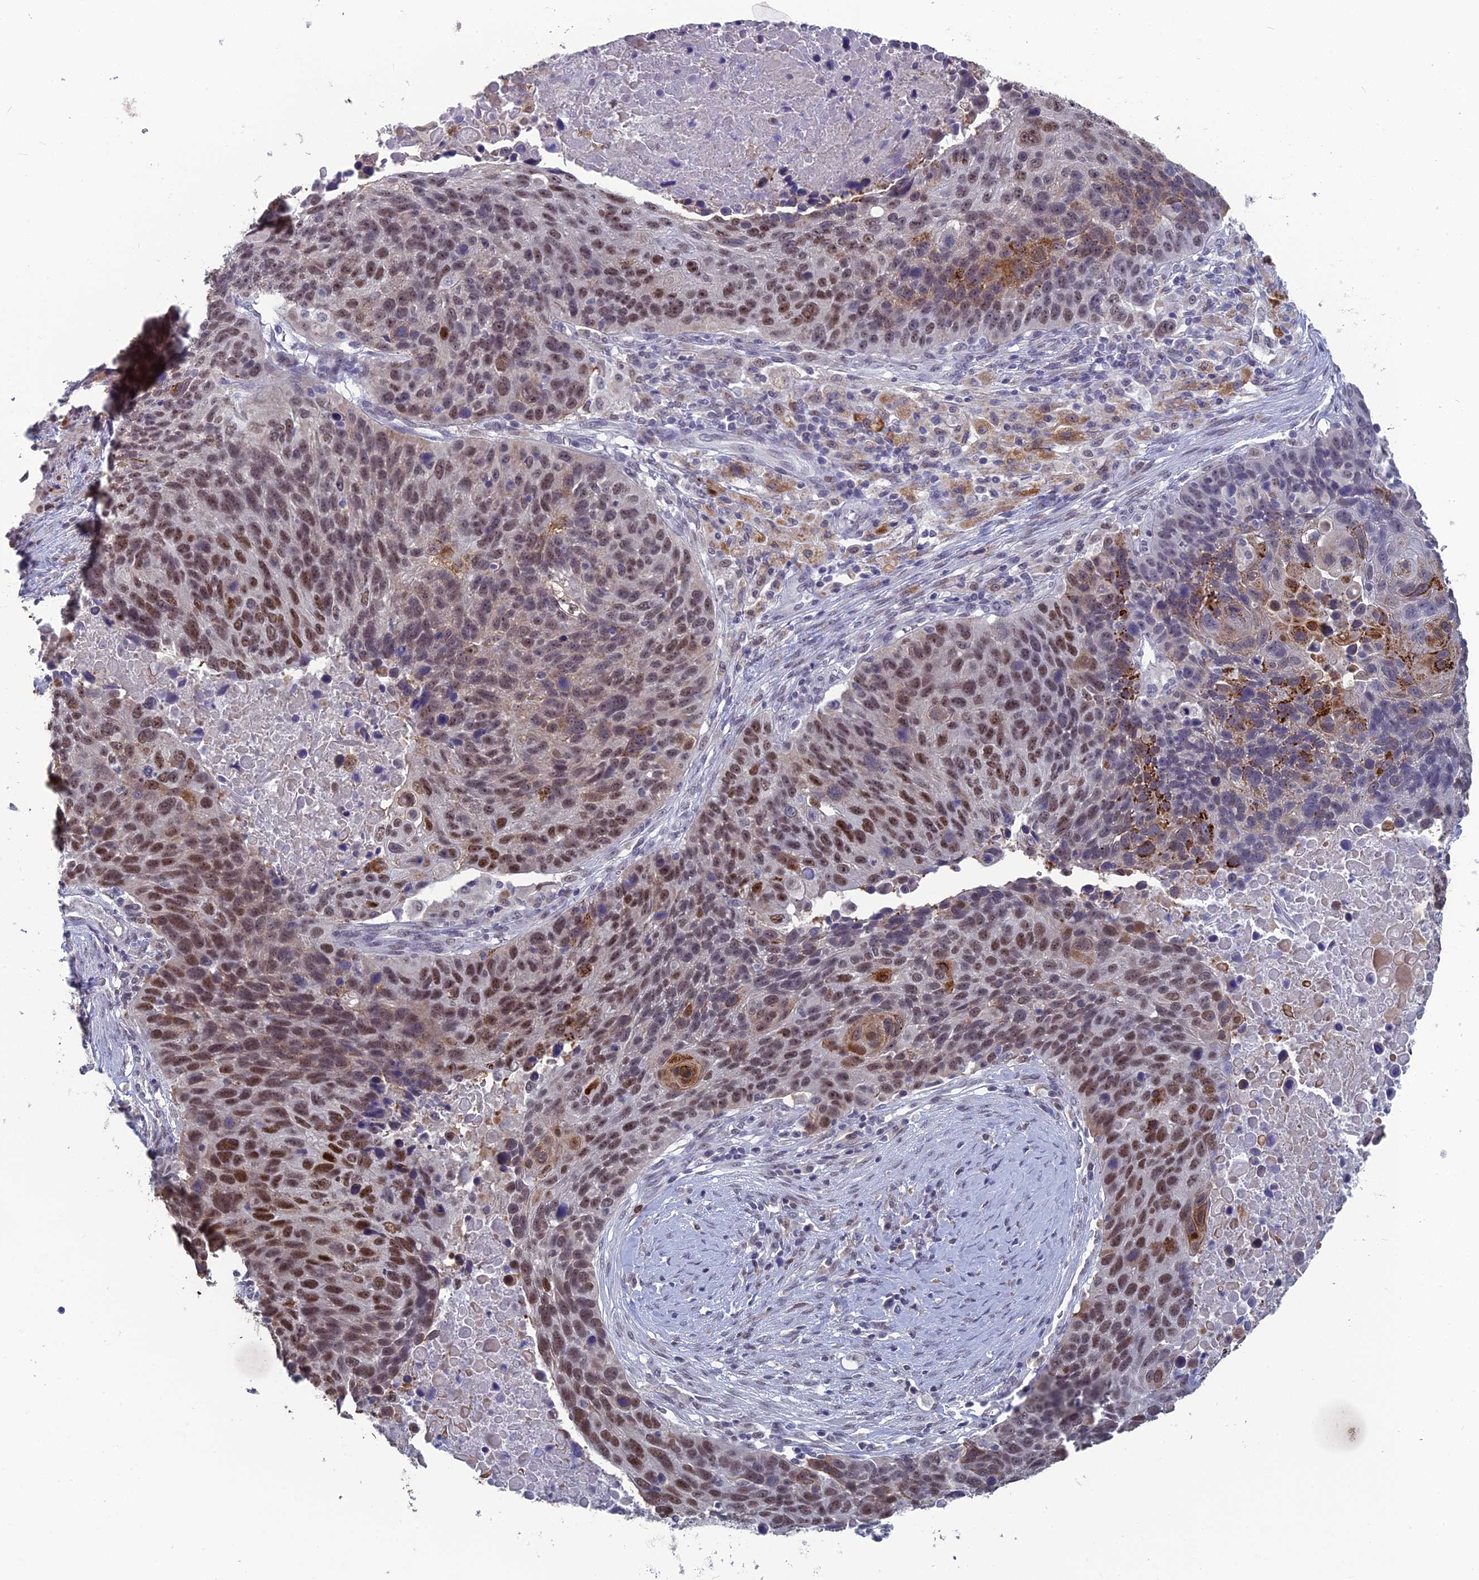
{"staining": {"intensity": "moderate", "quantity": ">75%", "location": "cytoplasmic/membranous,nuclear"}, "tissue": "lung cancer", "cell_type": "Tumor cells", "image_type": "cancer", "snomed": [{"axis": "morphology", "description": "Normal tissue, NOS"}, {"axis": "morphology", "description": "Squamous cell carcinoma, NOS"}, {"axis": "topography", "description": "Lymph node"}, {"axis": "topography", "description": "Lung"}], "caption": "Protein staining of lung cancer (squamous cell carcinoma) tissue shows moderate cytoplasmic/membranous and nuclear staining in about >75% of tumor cells.", "gene": "MT-CO3", "patient": {"sex": "male", "age": 66}}